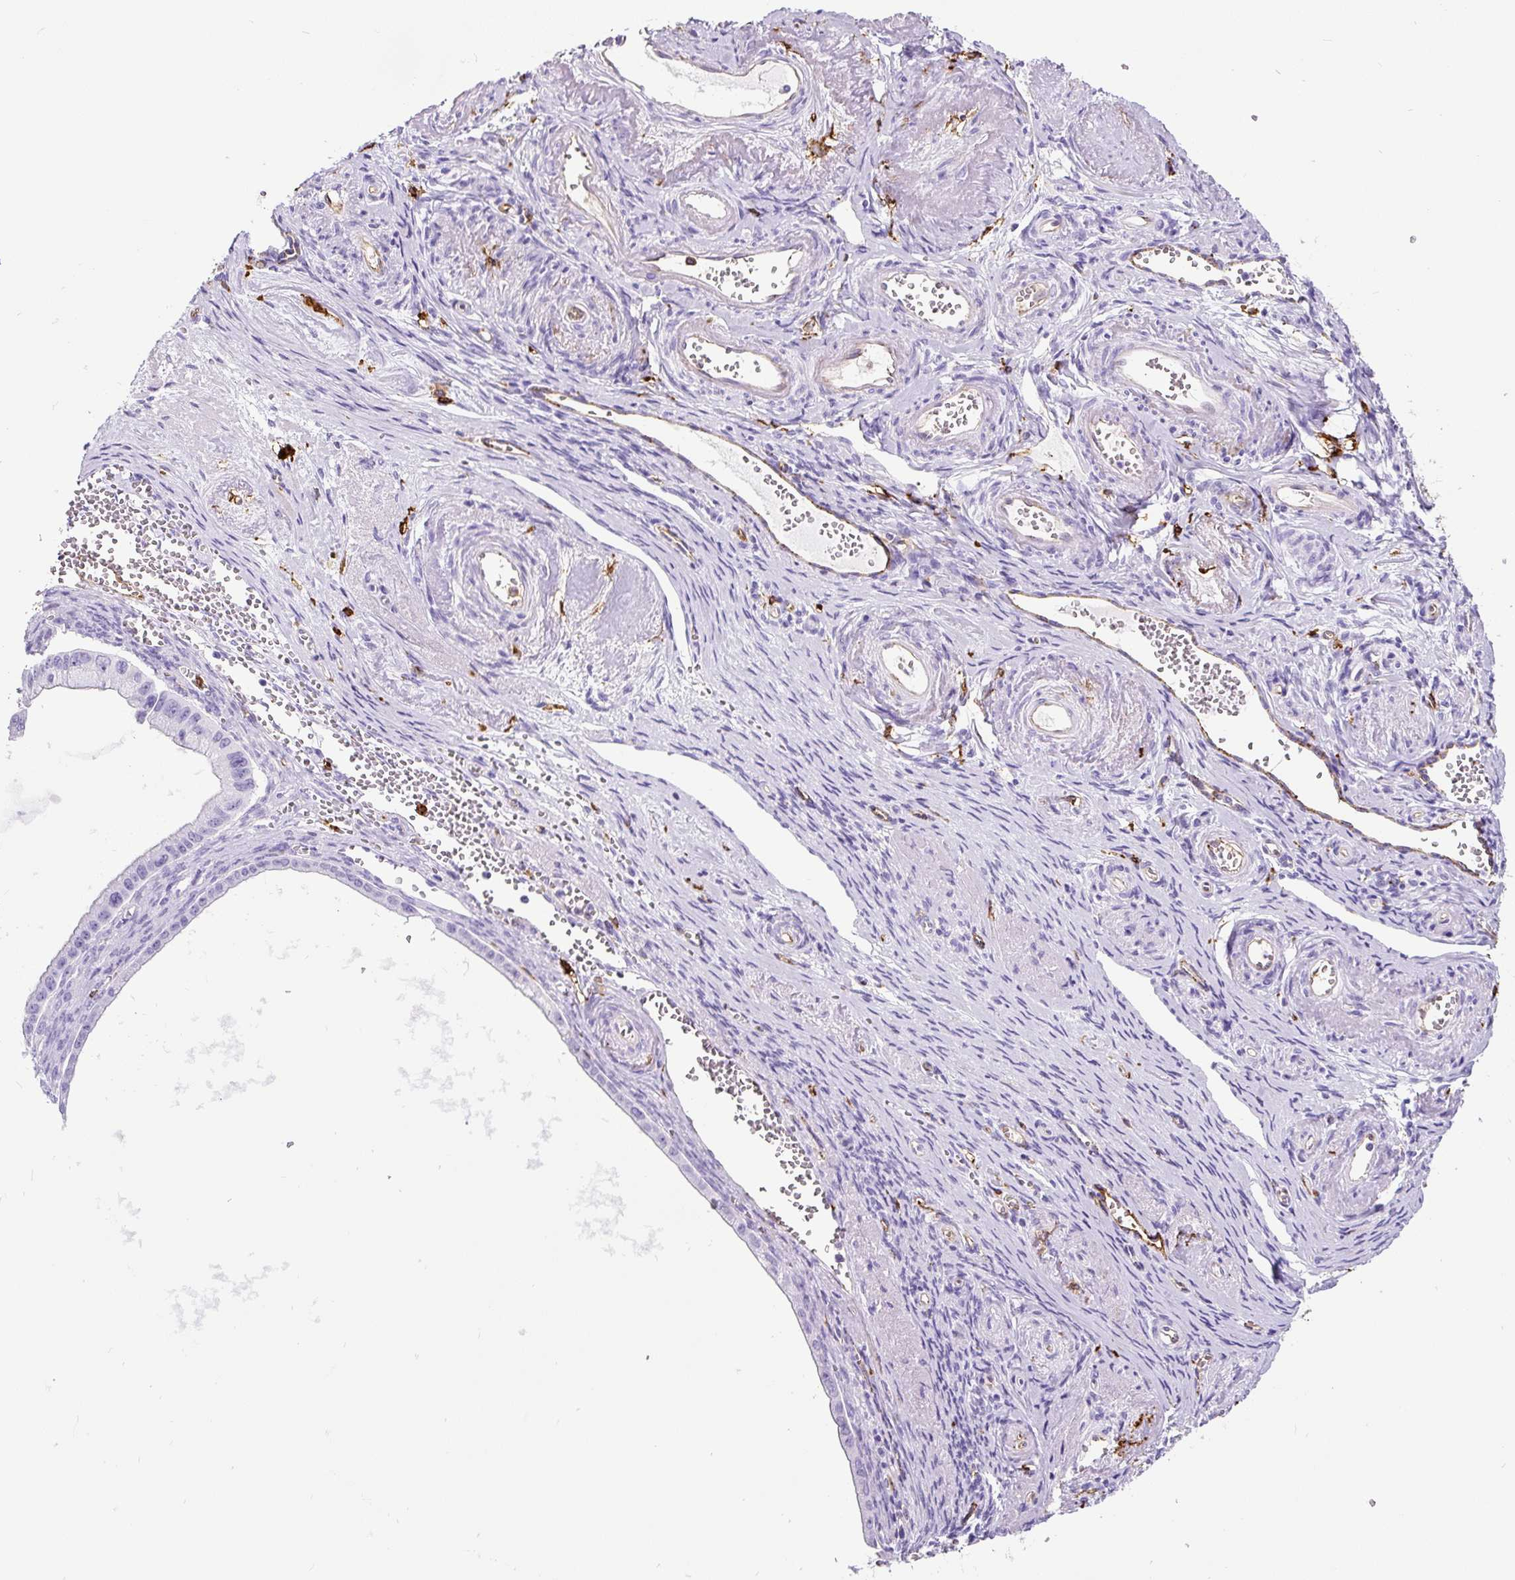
{"staining": {"intensity": "negative", "quantity": "none", "location": "none"}, "tissue": "ovarian cancer", "cell_type": "Tumor cells", "image_type": "cancer", "snomed": [{"axis": "morphology", "description": "Cystadenocarcinoma, mucinous, NOS"}, {"axis": "topography", "description": "Ovary"}], "caption": "Human mucinous cystadenocarcinoma (ovarian) stained for a protein using IHC displays no positivity in tumor cells.", "gene": "HLA-DRA", "patient": {"sex": "female", "age": 59}}